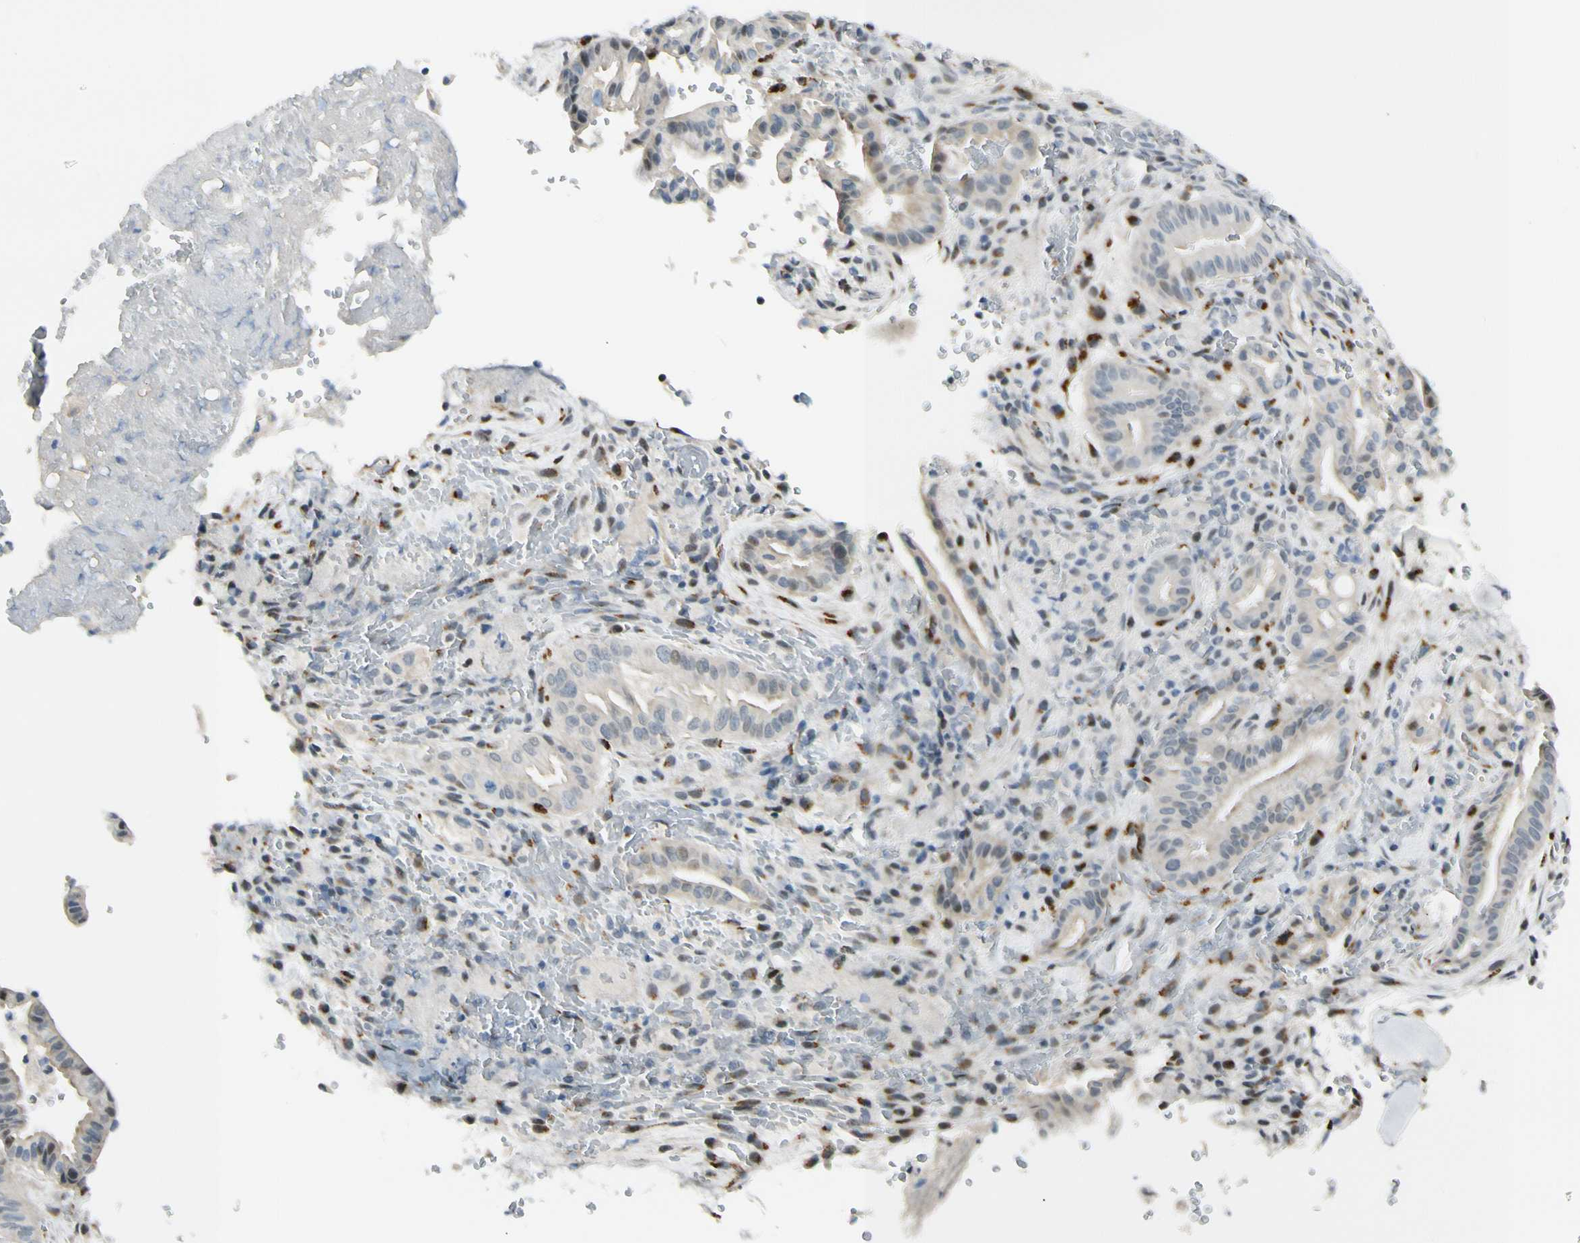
{"staining": {"intensity": "negative", "quantity": "none", "location": "none"}, "tissue": "liver cancer", "cell_type": "Tumor cells", "image_type": "cancer", "snomed": [{"axis": "morphology", "description": "Cholangiocarcinoma"}, {"axis": "topography", "description": "Liver"}], "caption": "Tumor cells are negative for protein expression in human liver cancer (cholangiocarcinoma).", "gene": "B4GALNT1", "patient": {"sex": "female", "age": 68}}